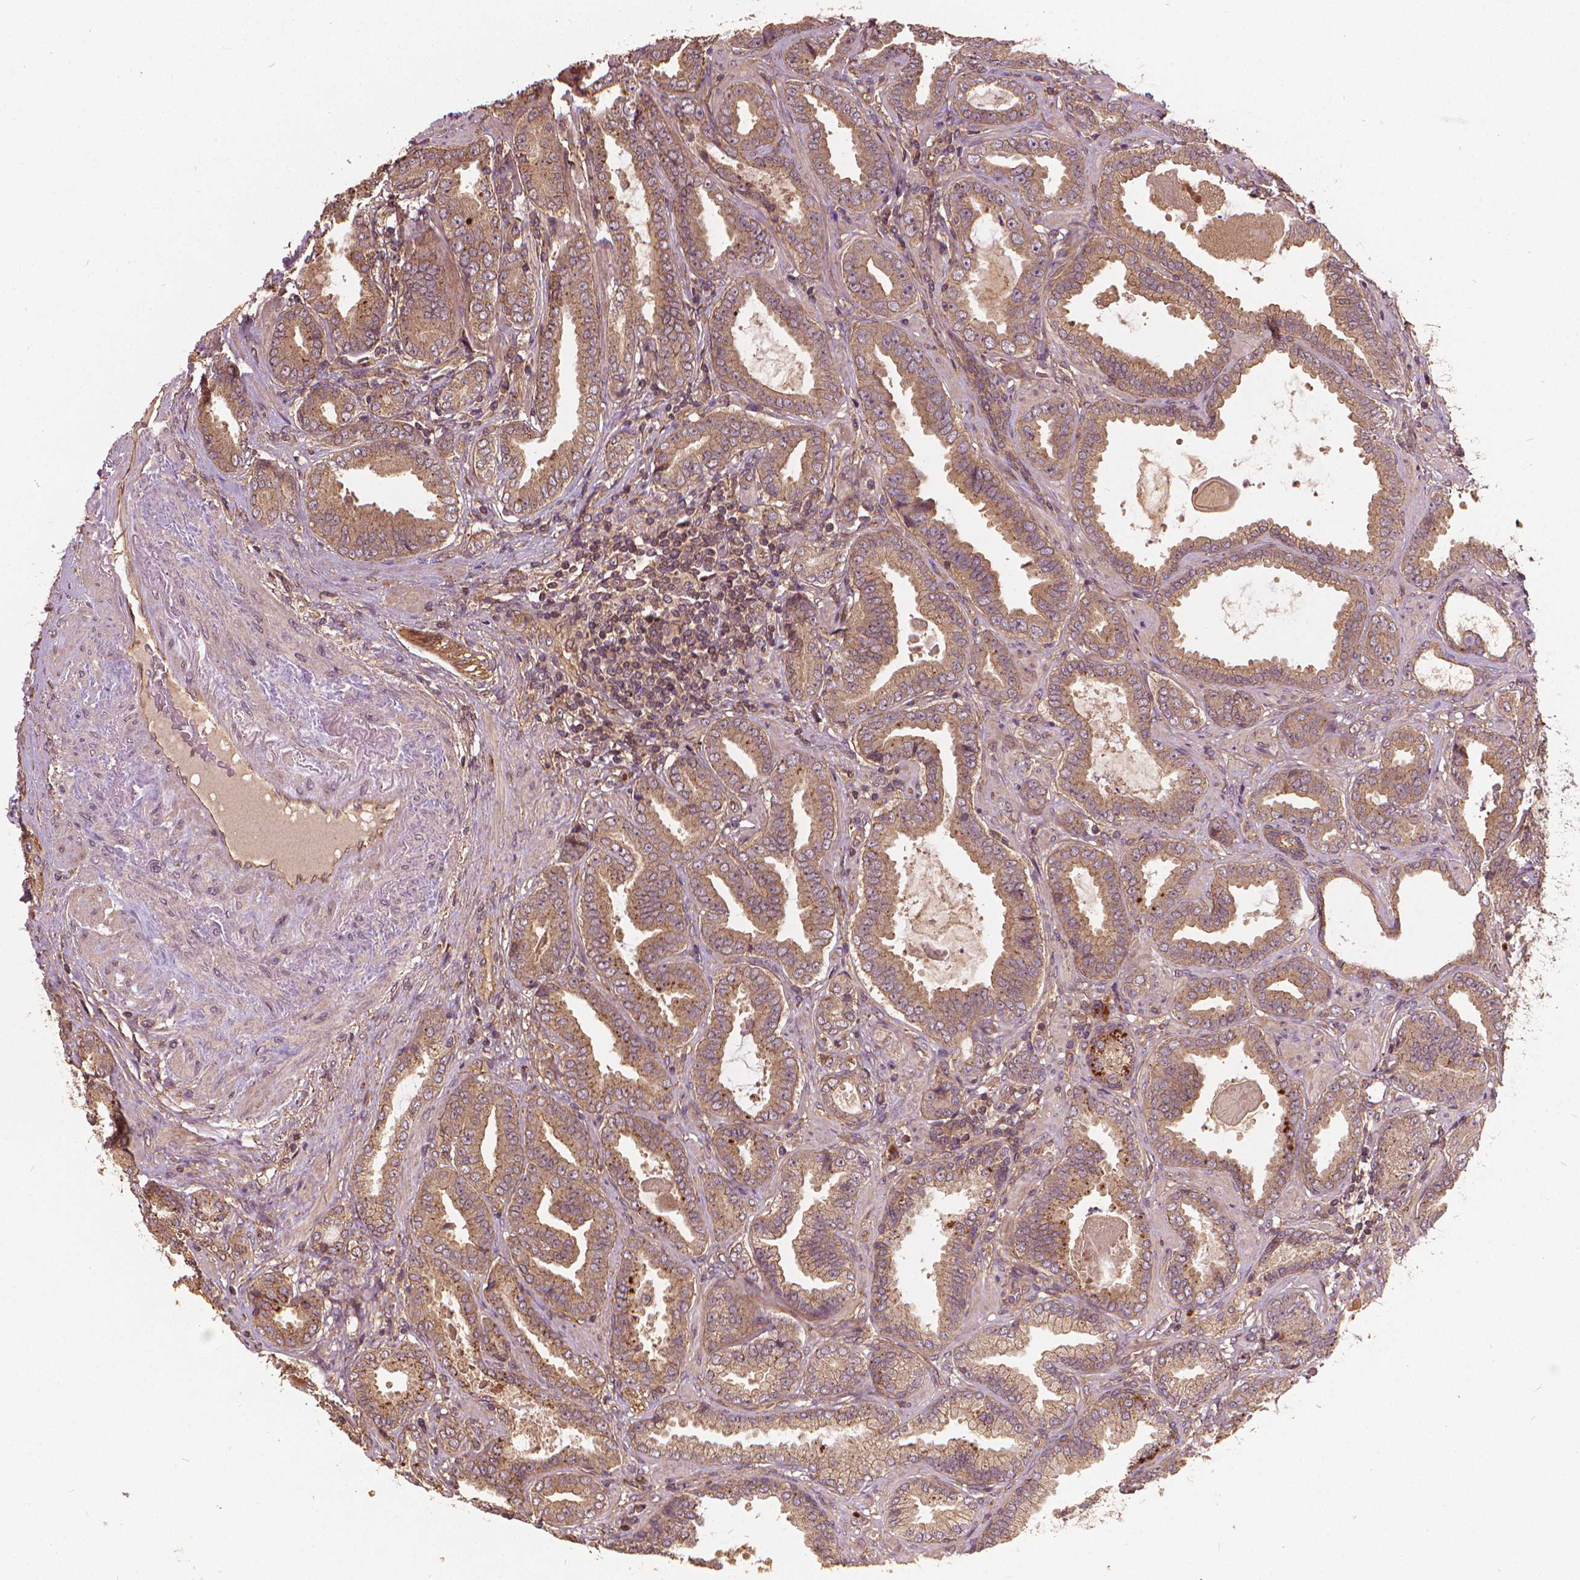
{"staining": {"intensity": "moderate", "quantity": ">75%", "location": "cytoplasmic/membranous"}, "tissue": "prostate cancer", "cell_type": "Tumor cells", "image_type": "cancer", "snomed": [{"axis": "morphology", "description": "Adenocarcinoma, NOS"}, {"axis": "topography", "description": "Prostate"}], "caption": "Immunohistochemical staining of human prostate cancer shows medium levels of moderate cytoplasmic/membranous positivity in approximately >75% of tumor cells.", "gene": "UBXN2A", "patient": {"sex": "male", "age": 64}}